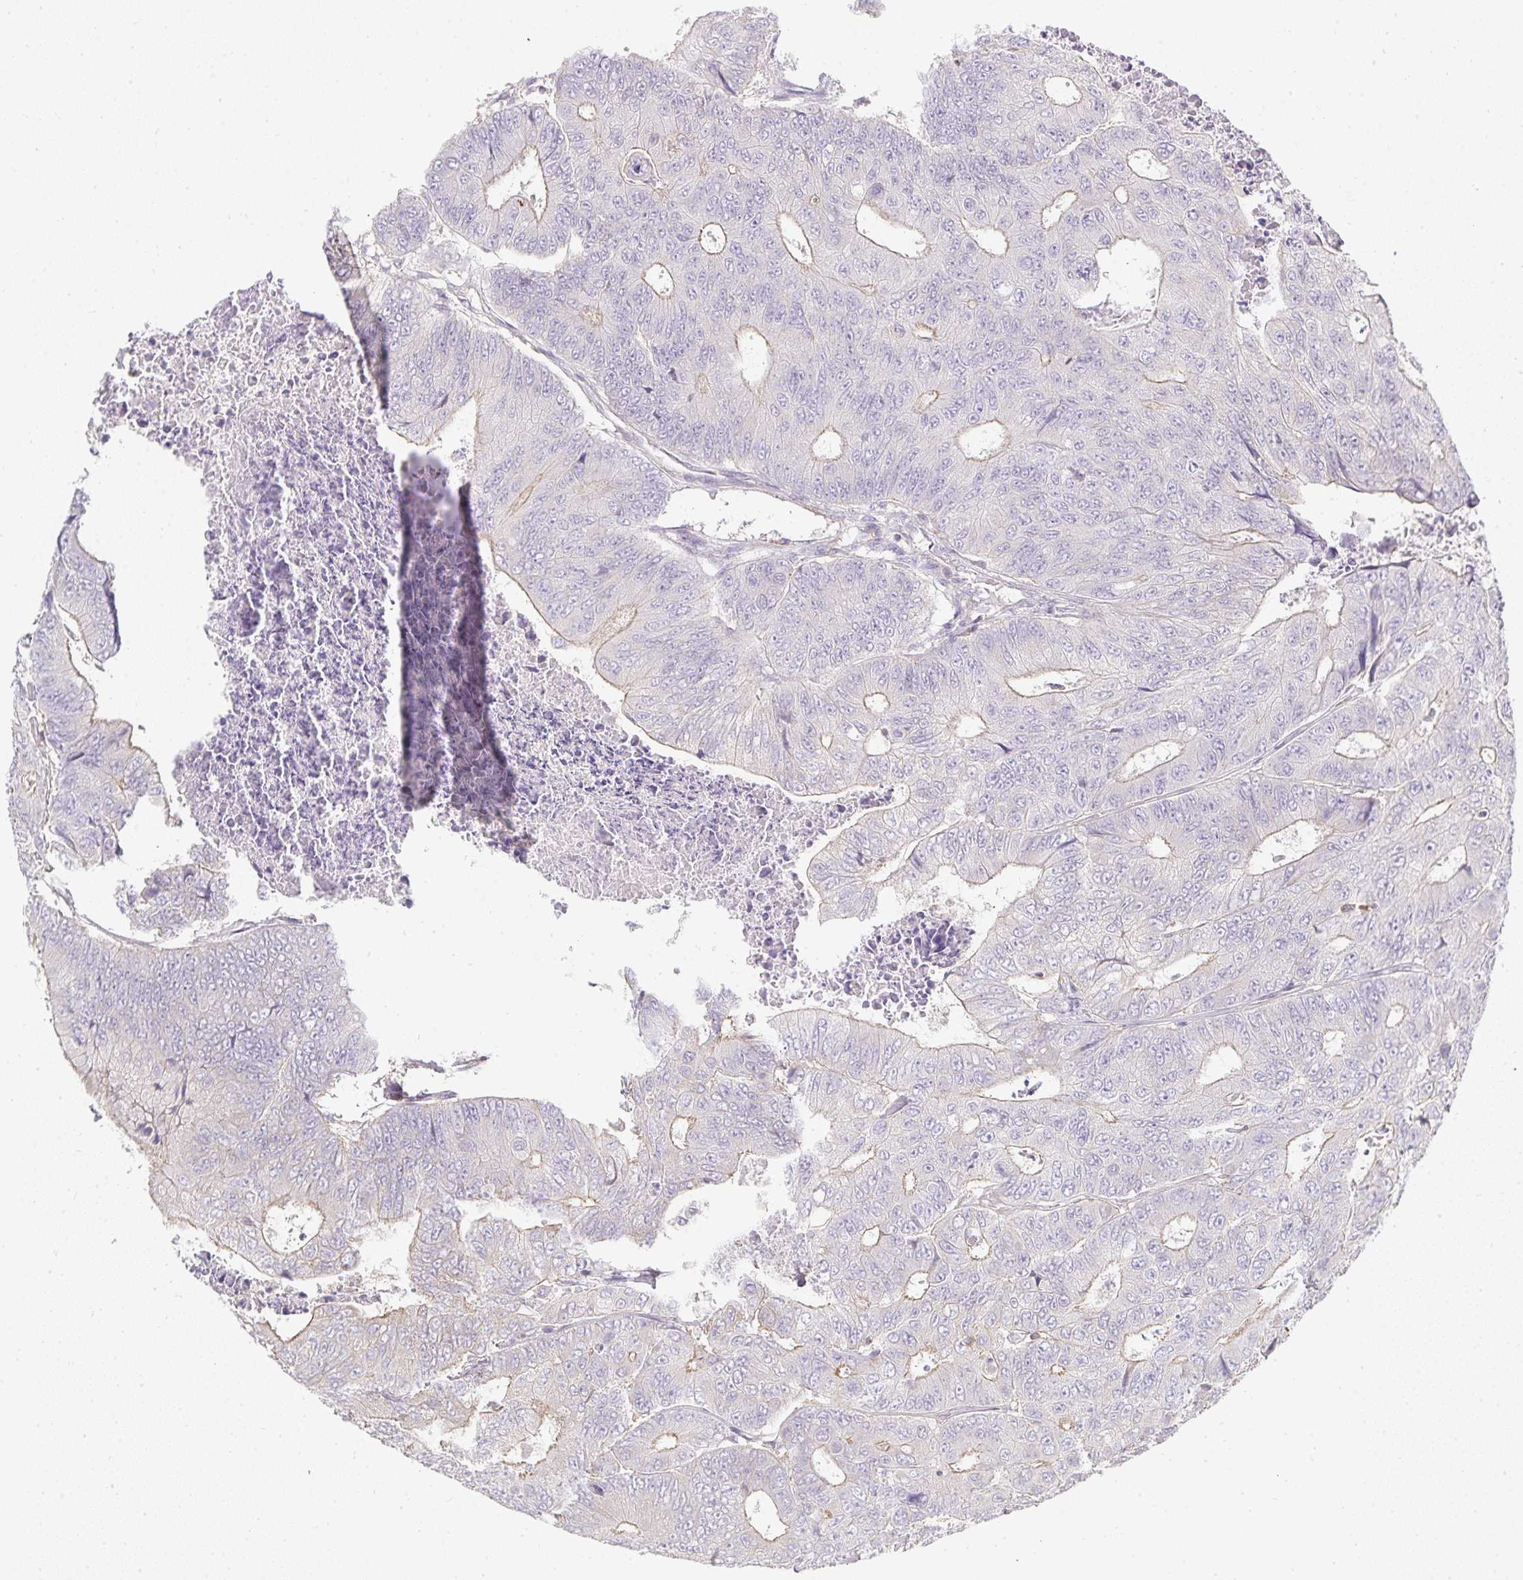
{"staining": {"intensity": "weak", "quantity": "25%-75%", "location": "cytoplasmic/membranous"}, "tissue": "colorectal cancer", "cell_type": "Tumor cells", "image_type": "cancer", "snomed": [{"axis": "morphology", "description": "Adenocarcinoma, NOS"}, {"axis": "topography", "description": "Colon"}], "caption": "Immunohistochemical staining of colorectal cancer shows weak cytoplasmic/membranous protein expression in approximately 25%-75% of tumor cells.", "gene": "GATA3", "patient": {"sex": "female", "age": 48}}